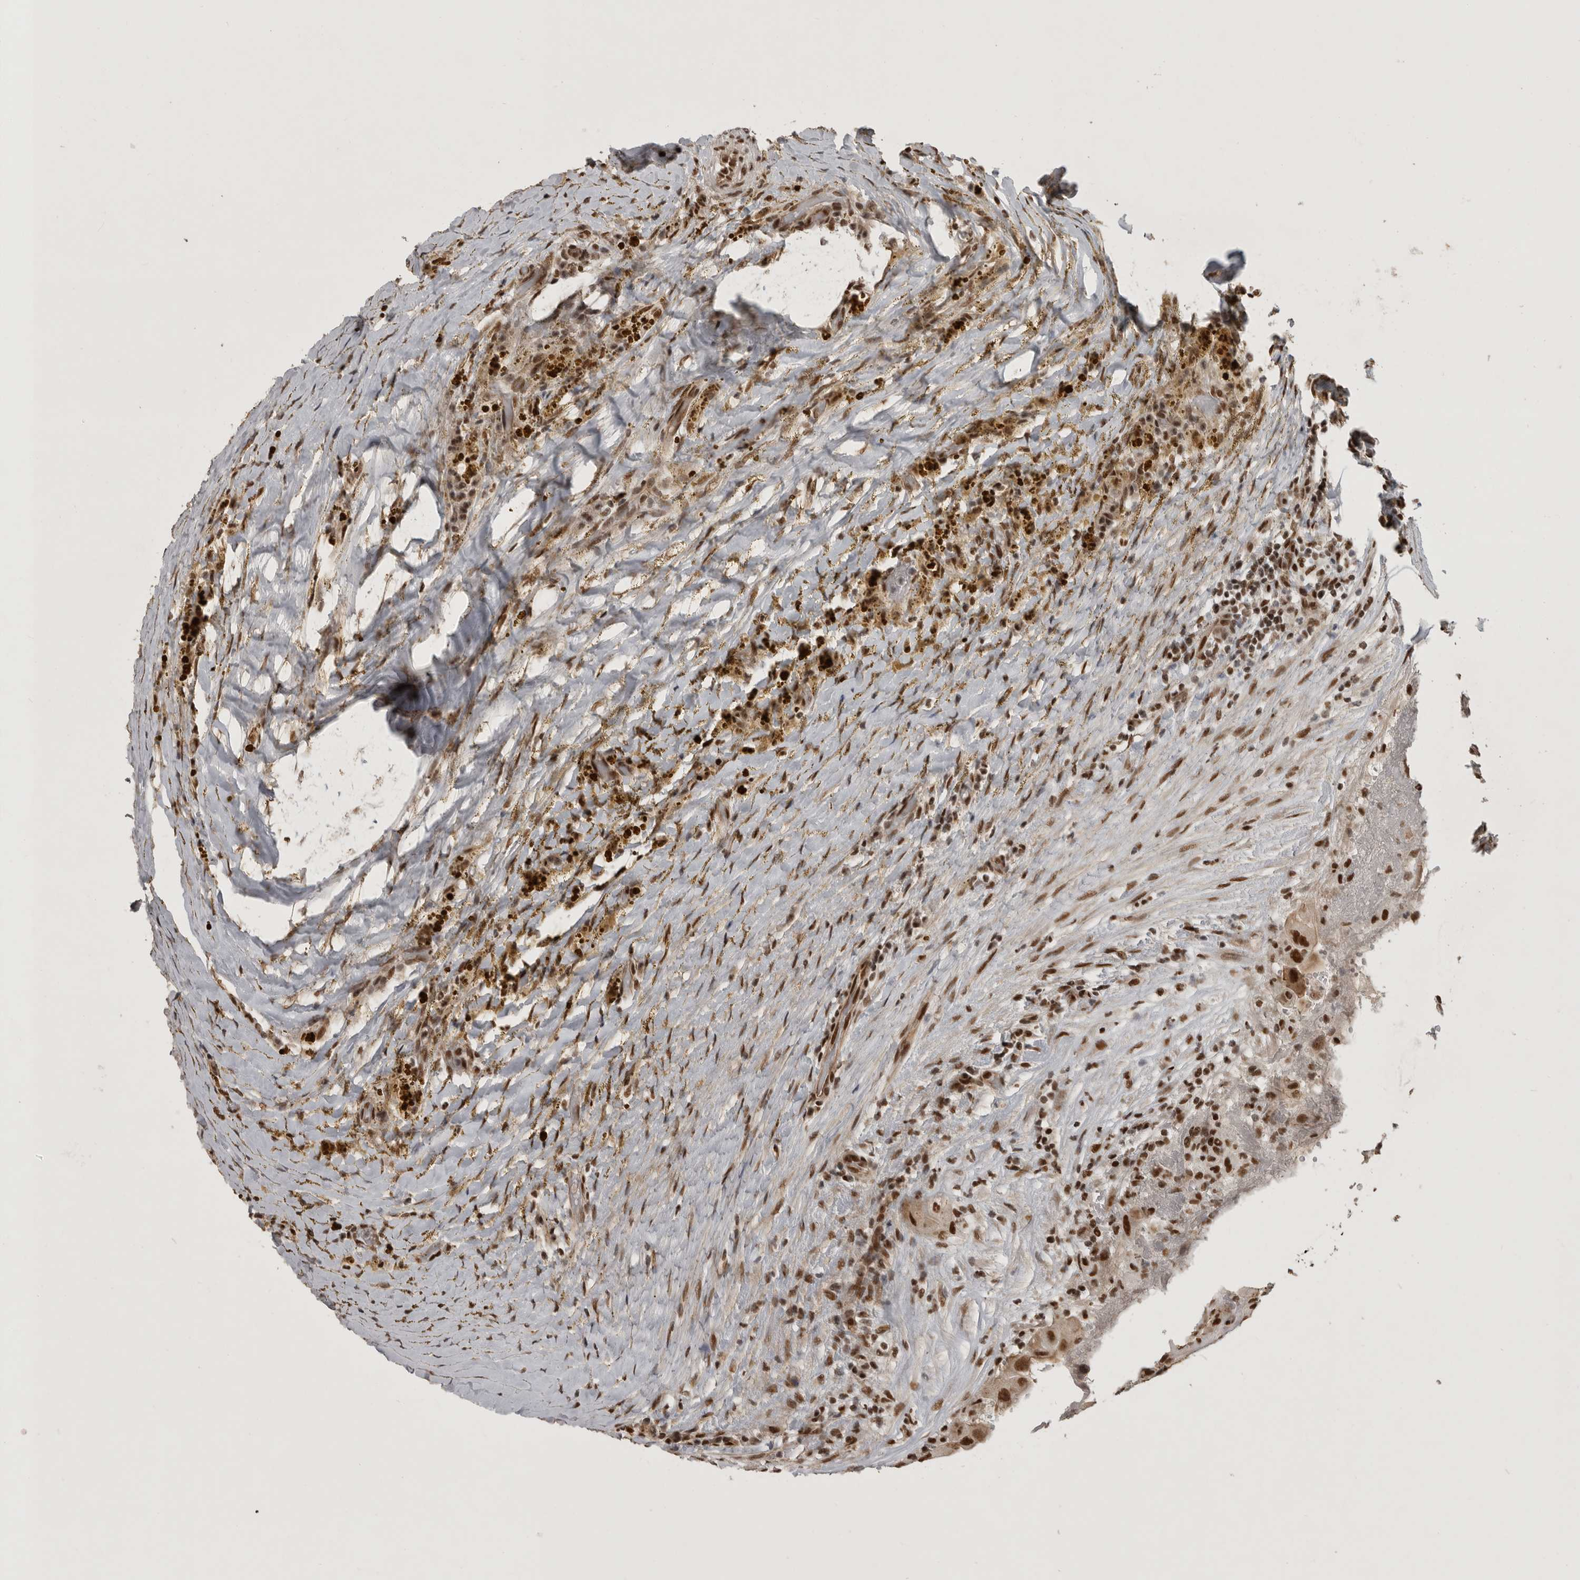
{"staining": {"intensity": "strong", "quantity": ">75%", "location": "nuclear"}, "tissue": "thyroid cancer", "cell_type": "Tumor cells", "image_type": "cancer", "snomed": [{"axis": "morphology", "description": "Papillary adenocarcinoma, NOS"}, {"axis": "topography", "description": "Thyroid gland"}], "caption": "Immunohistochemistry (IHC) photomicrograph of neoplastic tissue: human thyroid cancer stained using immunohistochemistry reveals high levels of strong protein expression localized specifically in the nuclear of tumor cells, appearing as a nuclear brown color.", "gene": "CBLL1", "patient": {"sex": "male", "age": 77}}